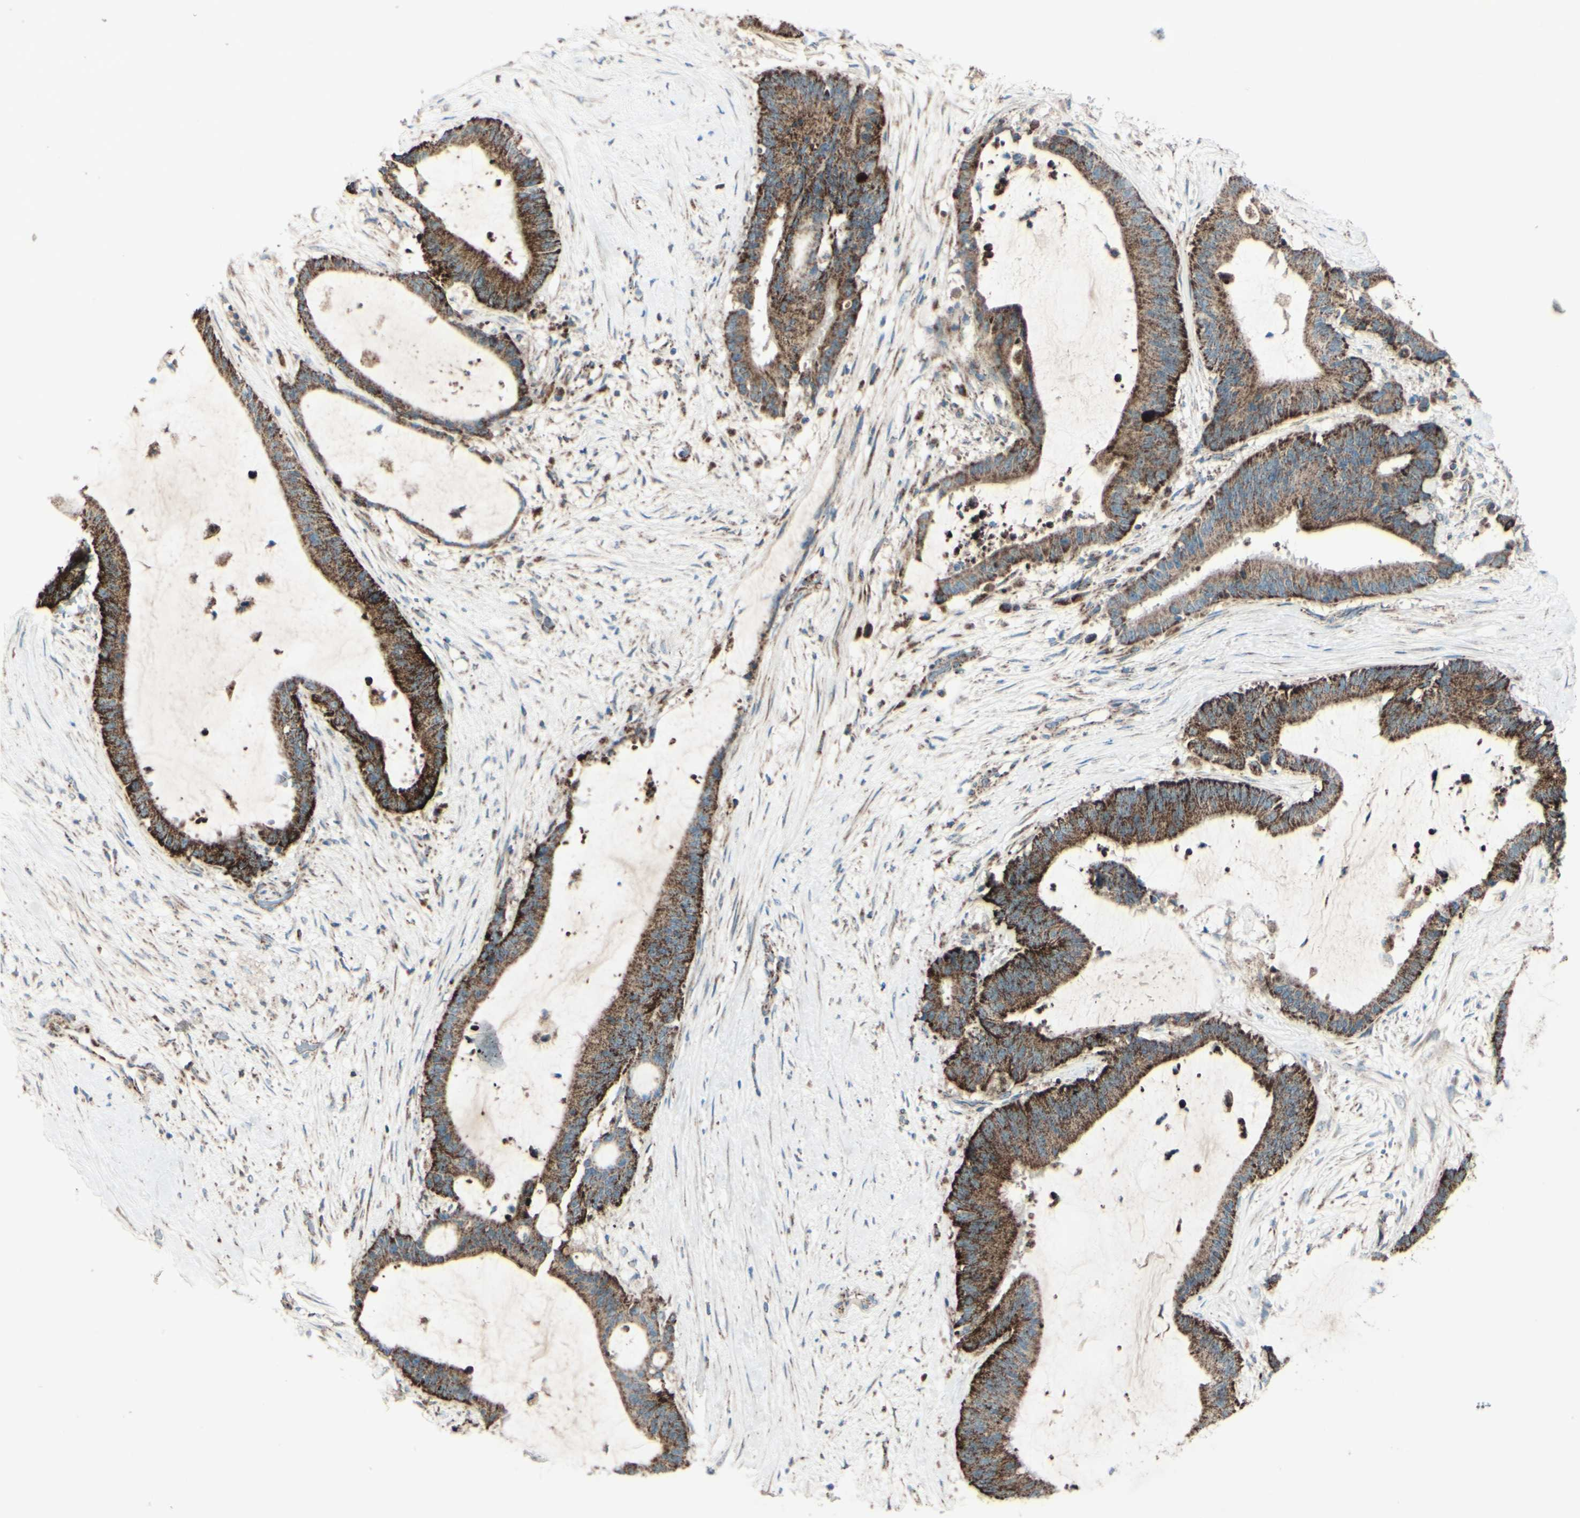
{"staining": {"intensity": "strong", "quantity": ">75%", "location": "cytoplasmic/membranous"}, "tissue": "liver cancer", "cell_type": "Tumor cells", "image_type": "cancer", "snomed": [{"axis": "morphology", "description": "Cholangiocarcinoma"}, {"axis": "topography", "description": "Liver"}], "caption": "Immunohistochemical staining of human liver cholangiocarcinoma demonstrates high levels of strong cytoplasmic/membranous protein positivity in about >75% of tumor cells. (DAB = brown stain, brightfield microscopy at high magnification).", "gene": "RHOT1", "patient": {"sex": "female", "age": 73}}